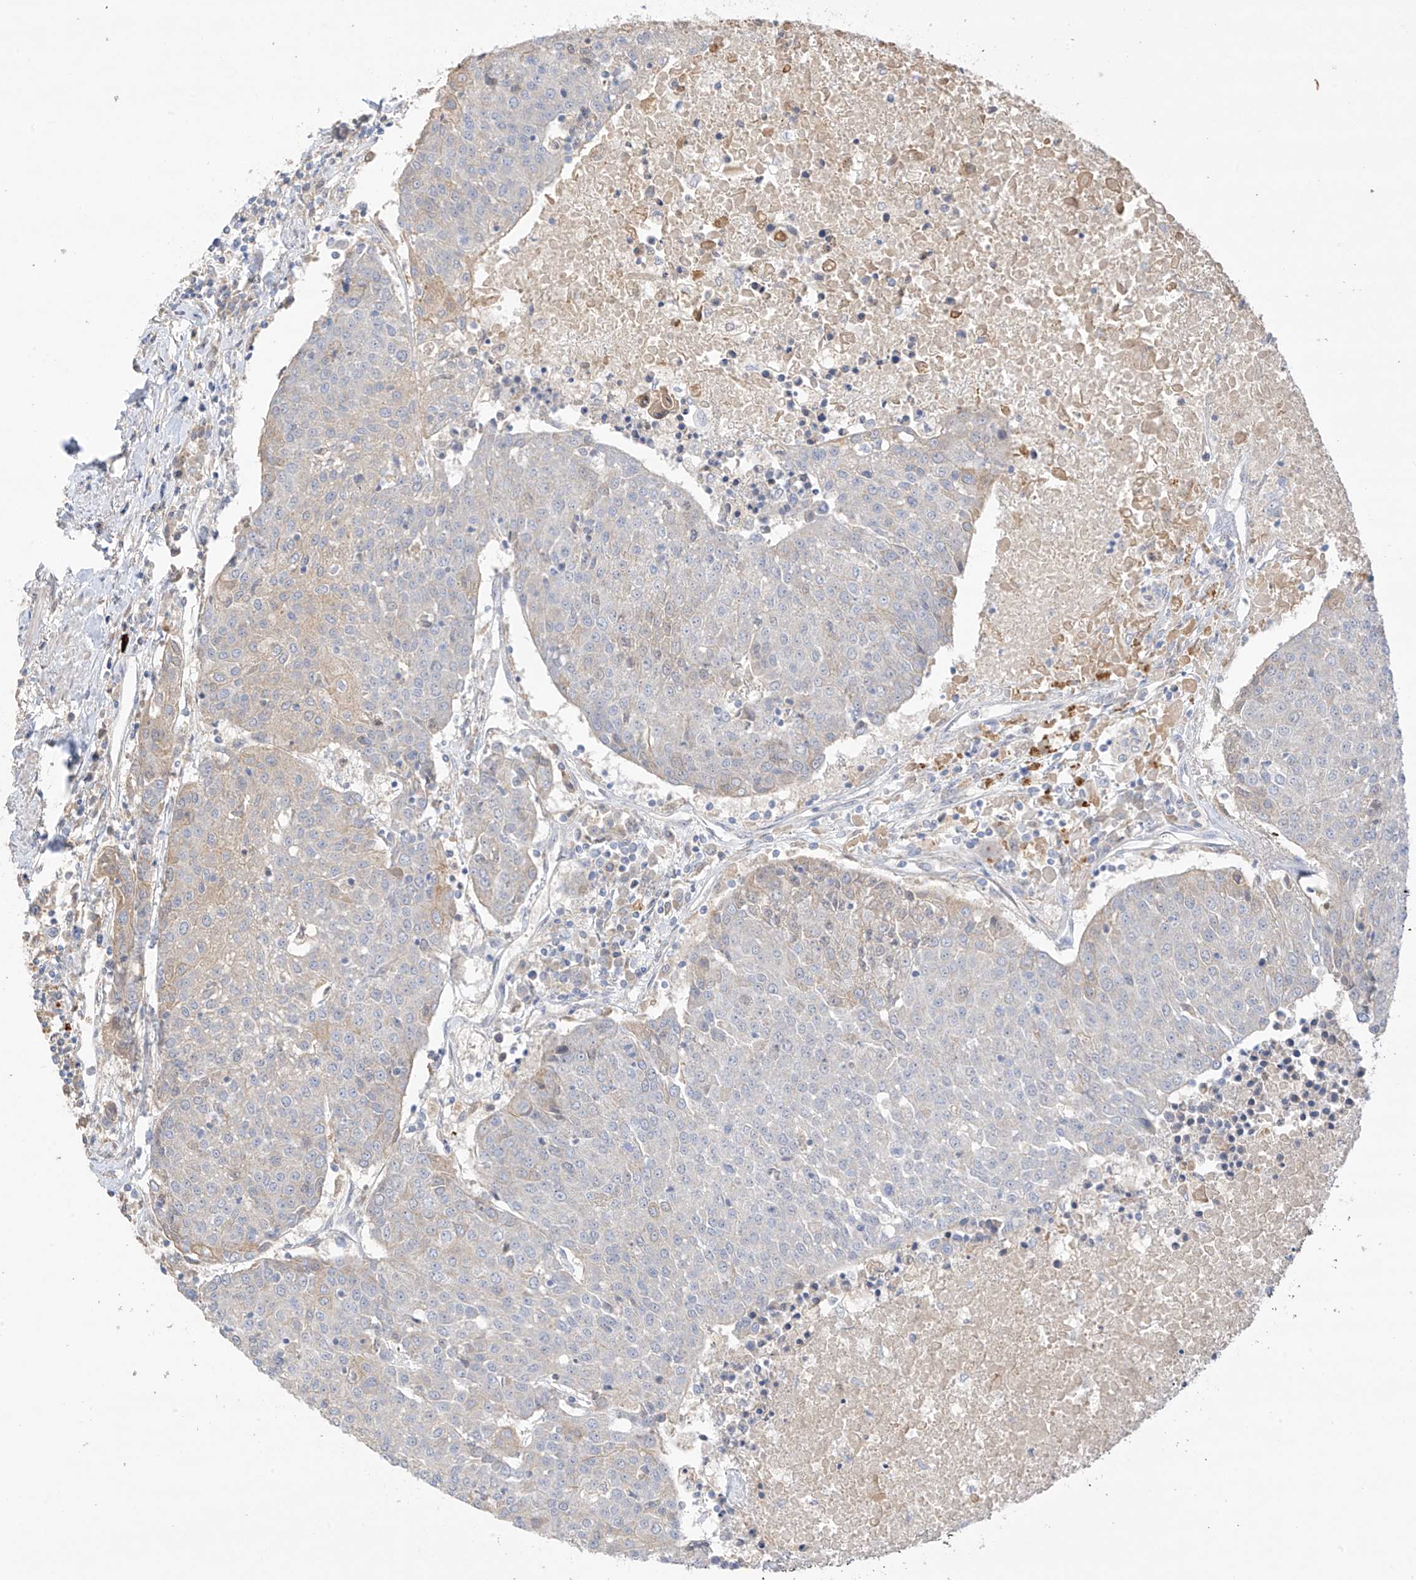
{"staining": {"intensity": "weak", "quantity": "<25%", "location": "cytoplasmic/membranous"}, "tissue": "urothelial cancer", "cell_type": "Tumor cells", "image_type": "cancer", "snomed": [{"axis": "morphology", "description": "Urothelial carcinoma, High grade"}, {"axis": "topography", "description": "Urinary bladder"}], "caption": "Human urothelial carcinoma (high-grade) stained for a protein using immunohistochemistry displays no expression in tumor cells.", "gene": "CAPN13", "patient": {"sex": "female", "age": 85}}